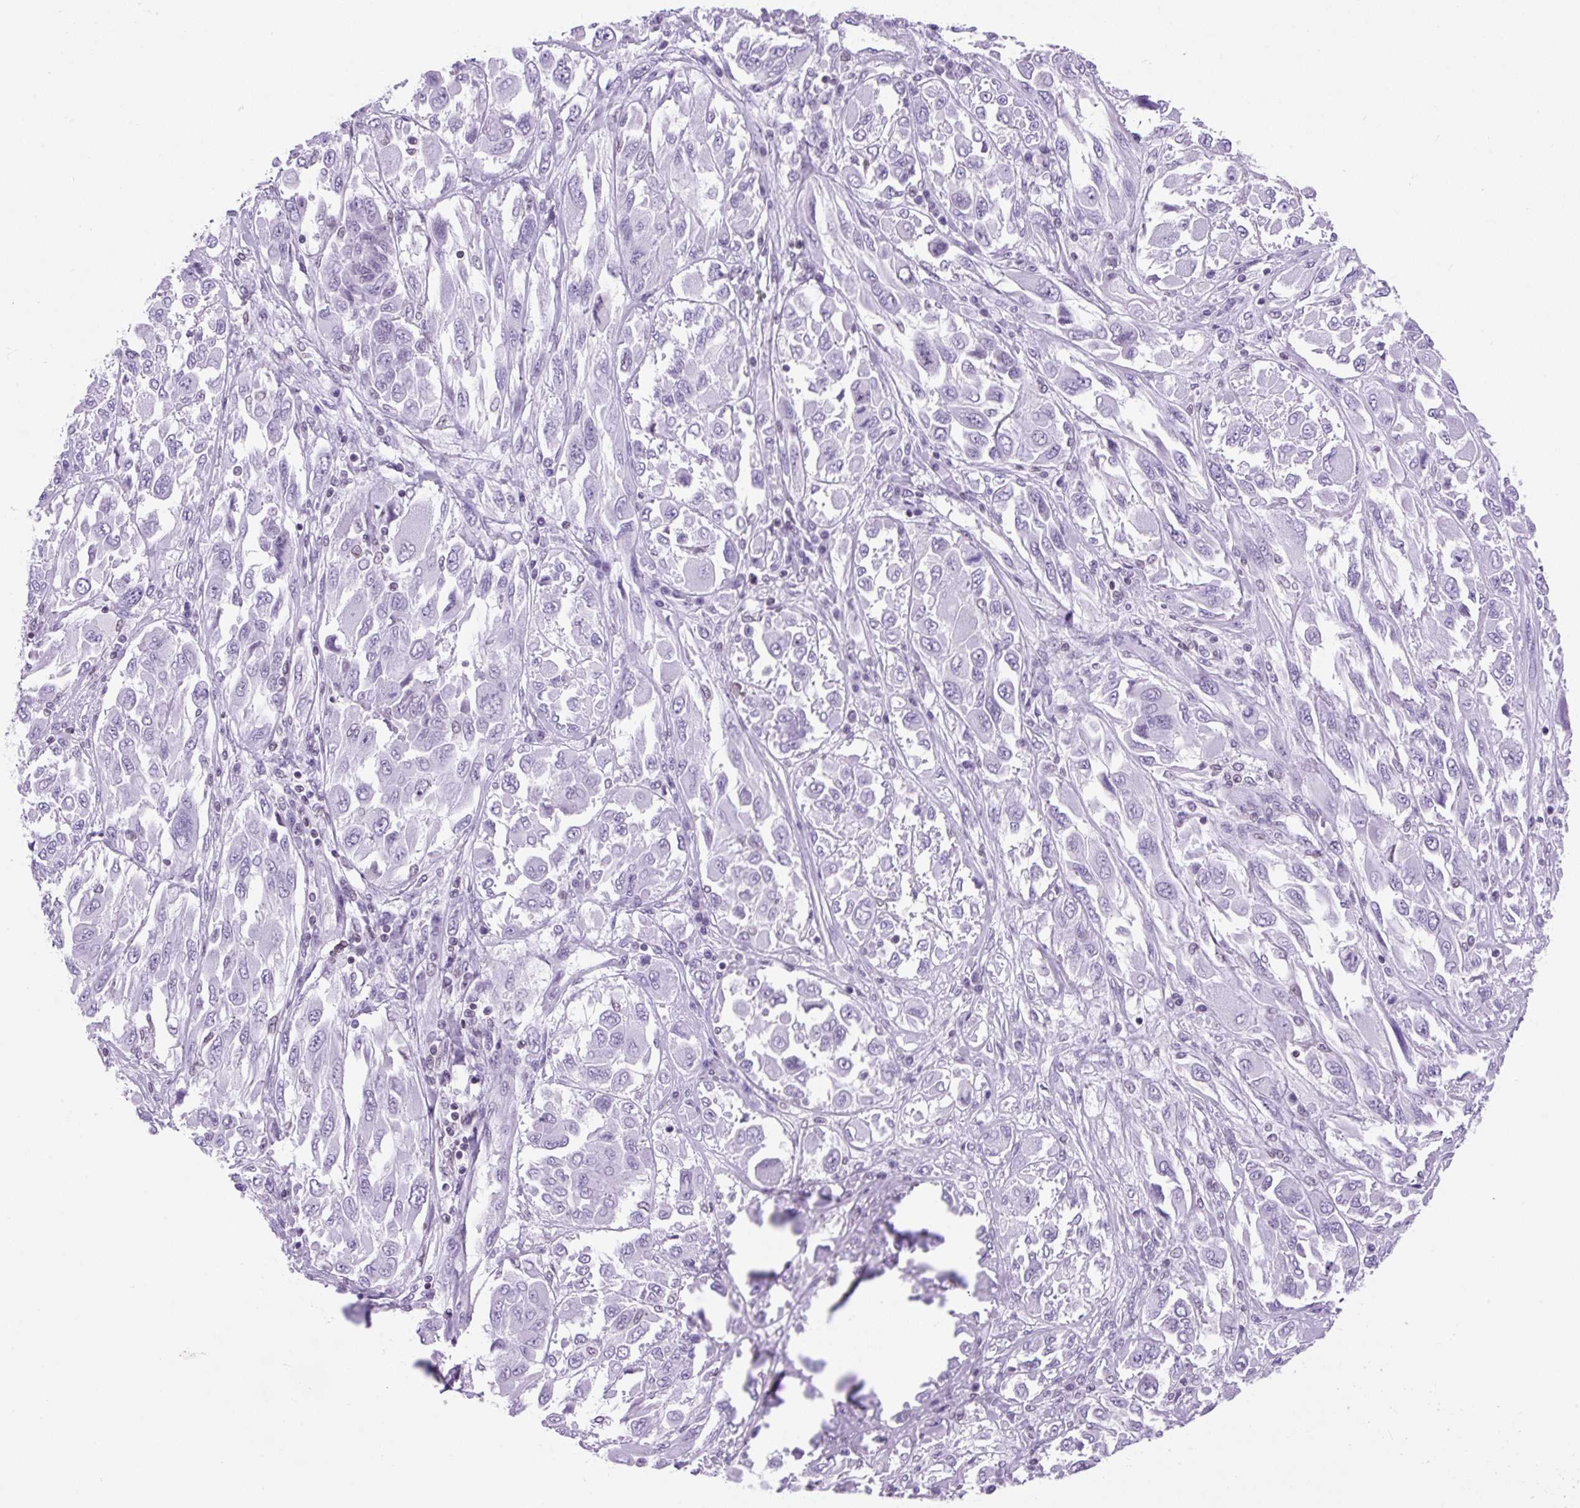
{"staining": {"intensity": "negative", "quantity": "none", "location": "none"}, "tissue": "melanoma", "cell_type": "Tumor cells", "image_type": "cancer", "snomed": [{"axis": "morphology", "description": "Malignant melanoma, NOS"}, {"axis": "topography", "description": "Skin"}], "caption": "A high-resolution image shows IHC staining of malignant melanoma, which reveals no significant expression in tumor cells. (DAB IHC with hematoxylin counter stain).", "gene": "VPREB1", "patient": {"sex": "female", "age": 91}}